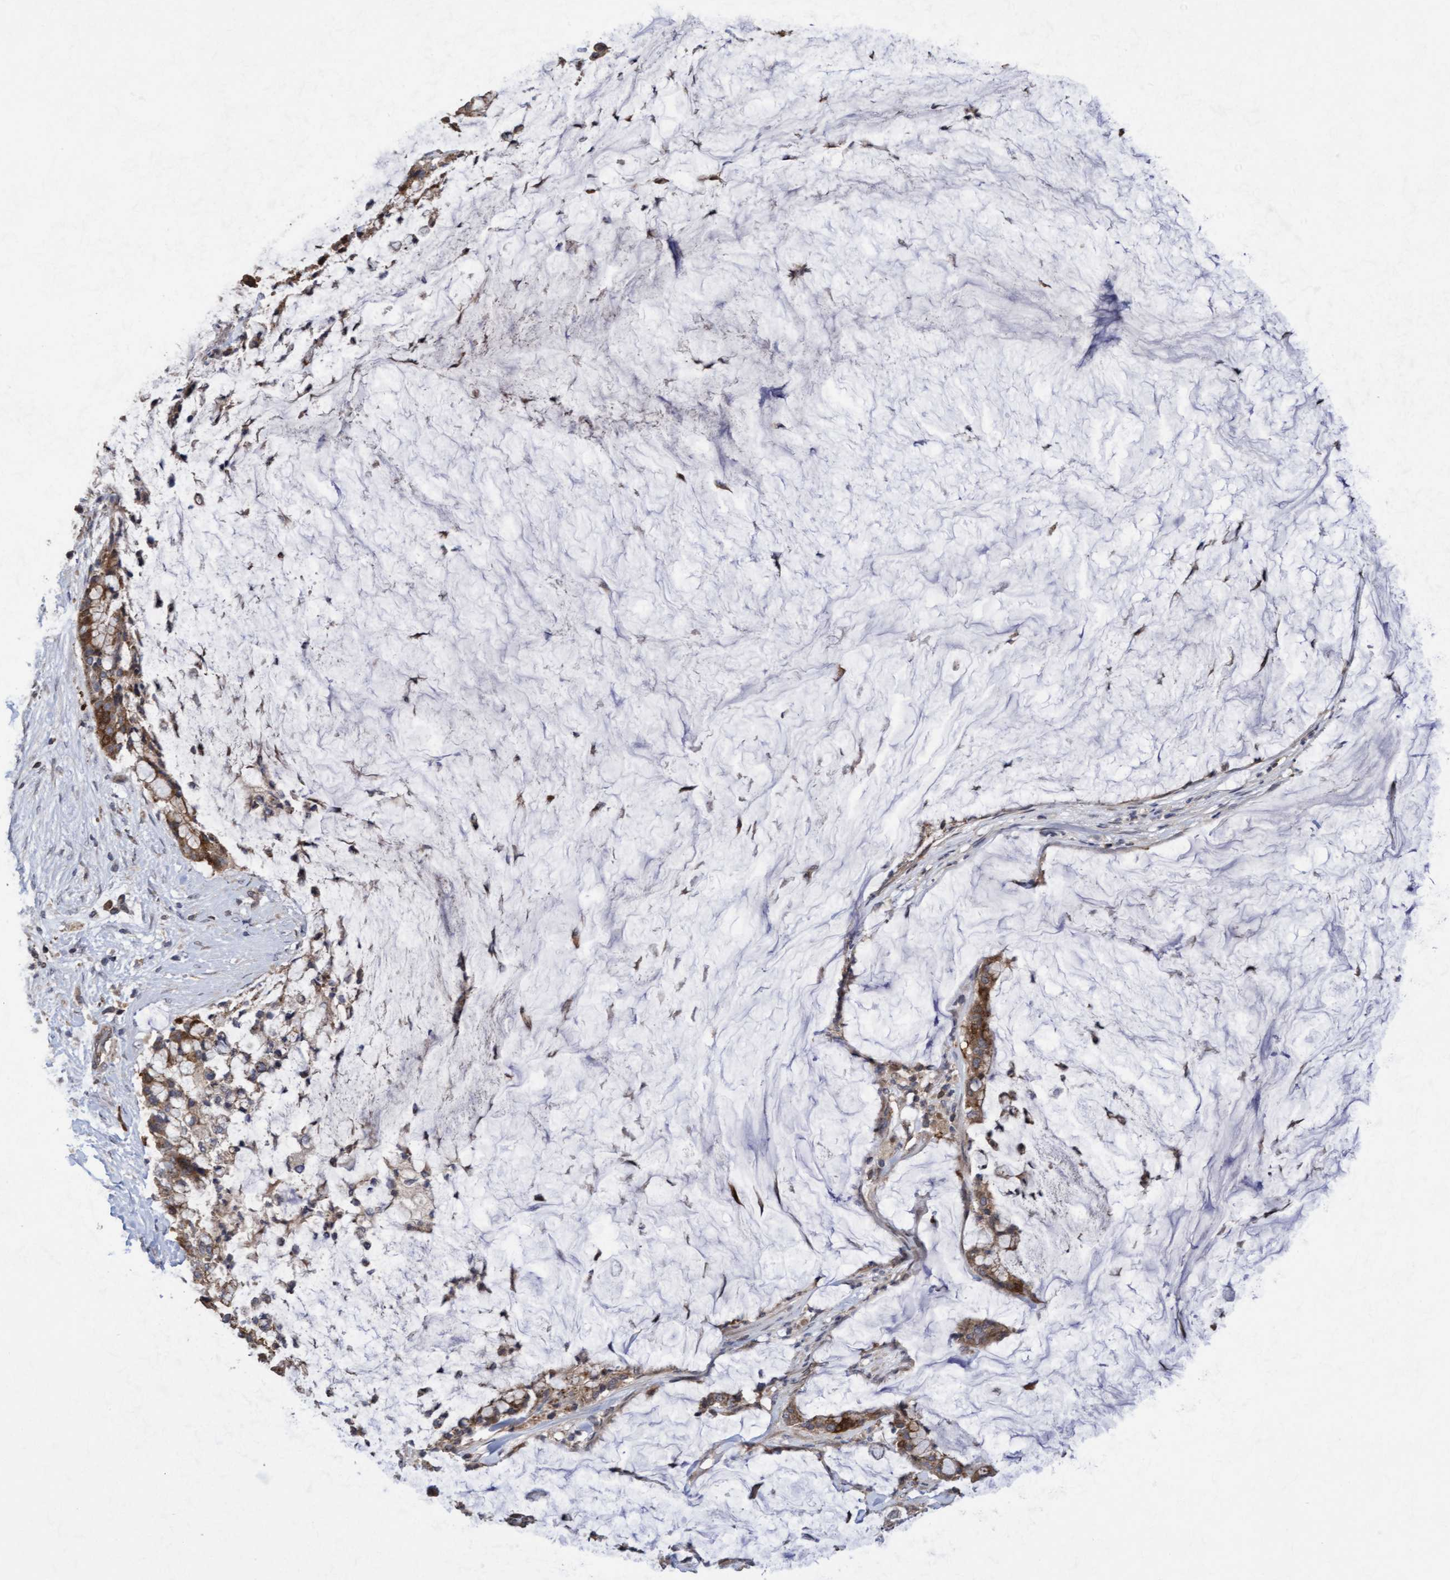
{"staining": {"intensity": "moderate", "quantity": ">75%", "location": "cytoplasmic/membranous"}, "tissue": "pancreatic cancer", "cell_type": "Tumor cells", "image_type": "cancer", "snomed": [{"axis": "morphology", "description": "Adenocarcinoma, NOS"}, {"axis": "topography", "description": "Pancreas"}], "caption": "Pancreatic cancer tissue reveals moderate cytoplasmic/membranous staining in approximately >75% of tumor cells, visualized by immunohistochemistry.", "gene": "SLBP", "patient": {"sex": "male", "age": 41}}